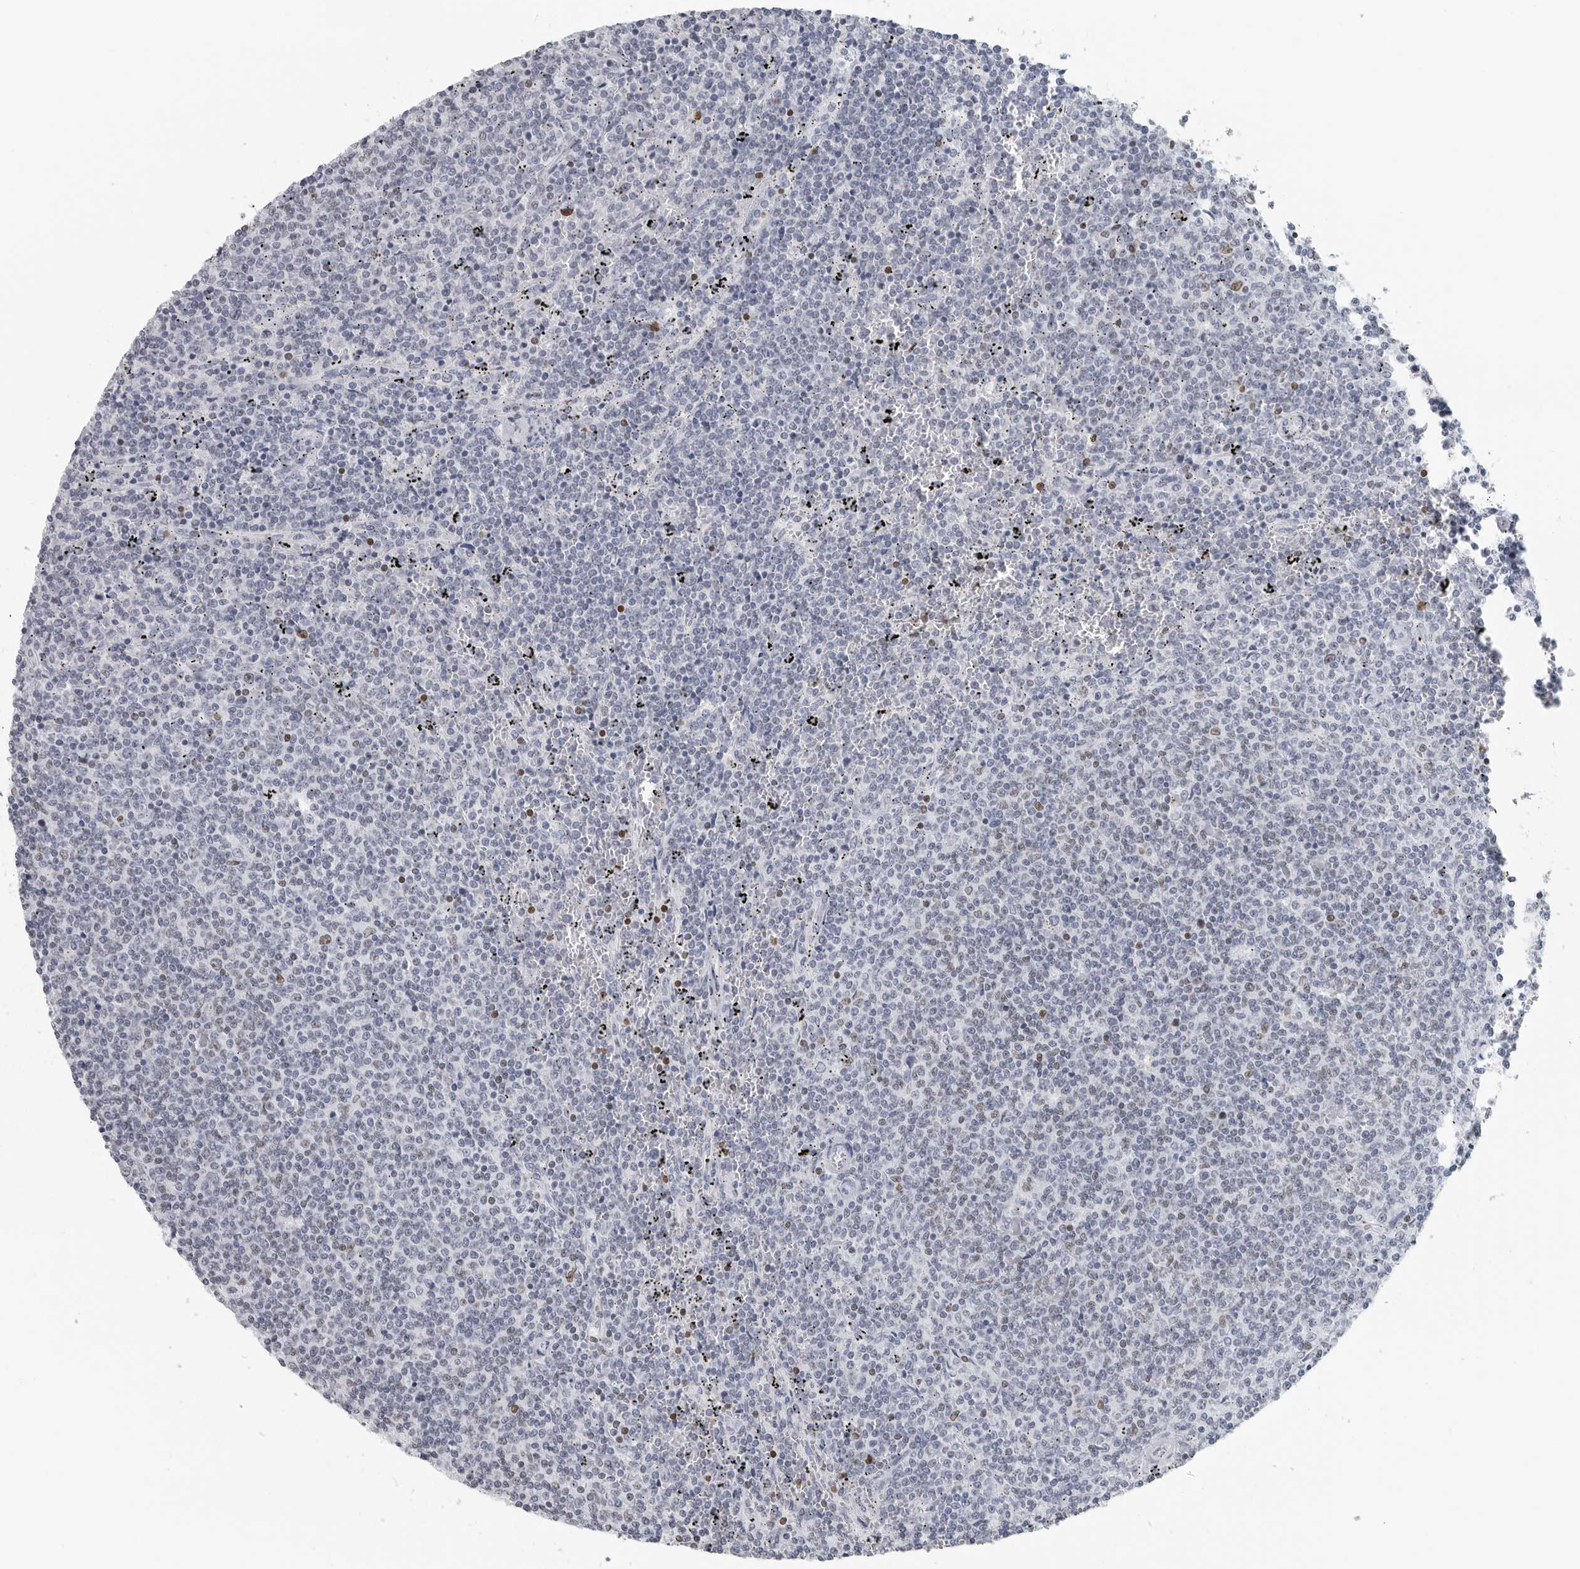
{"staining": {"intensity": "negative", "quantity": "none", "location": "none"}, "tissue": "lymphoma", "cell_type": "Tumor cells", "image_type": "cancer", "snomed": [{"axis": "morphology", "description": "Malignant lymphoma, non-Hodgkin's type, Low grade"}, {"axis": "topography", "description": "Spleen"}], "caption": "The micrograph reveals no significant staining in tumor cells of malignant lymphoma, non-Hodgkin's type (low-grade). (DAB (3,3'-diaminobenzidine) IHC, high magnification).", "gene": "SATB2", "patient": {"sex": "female", "age": 50}}